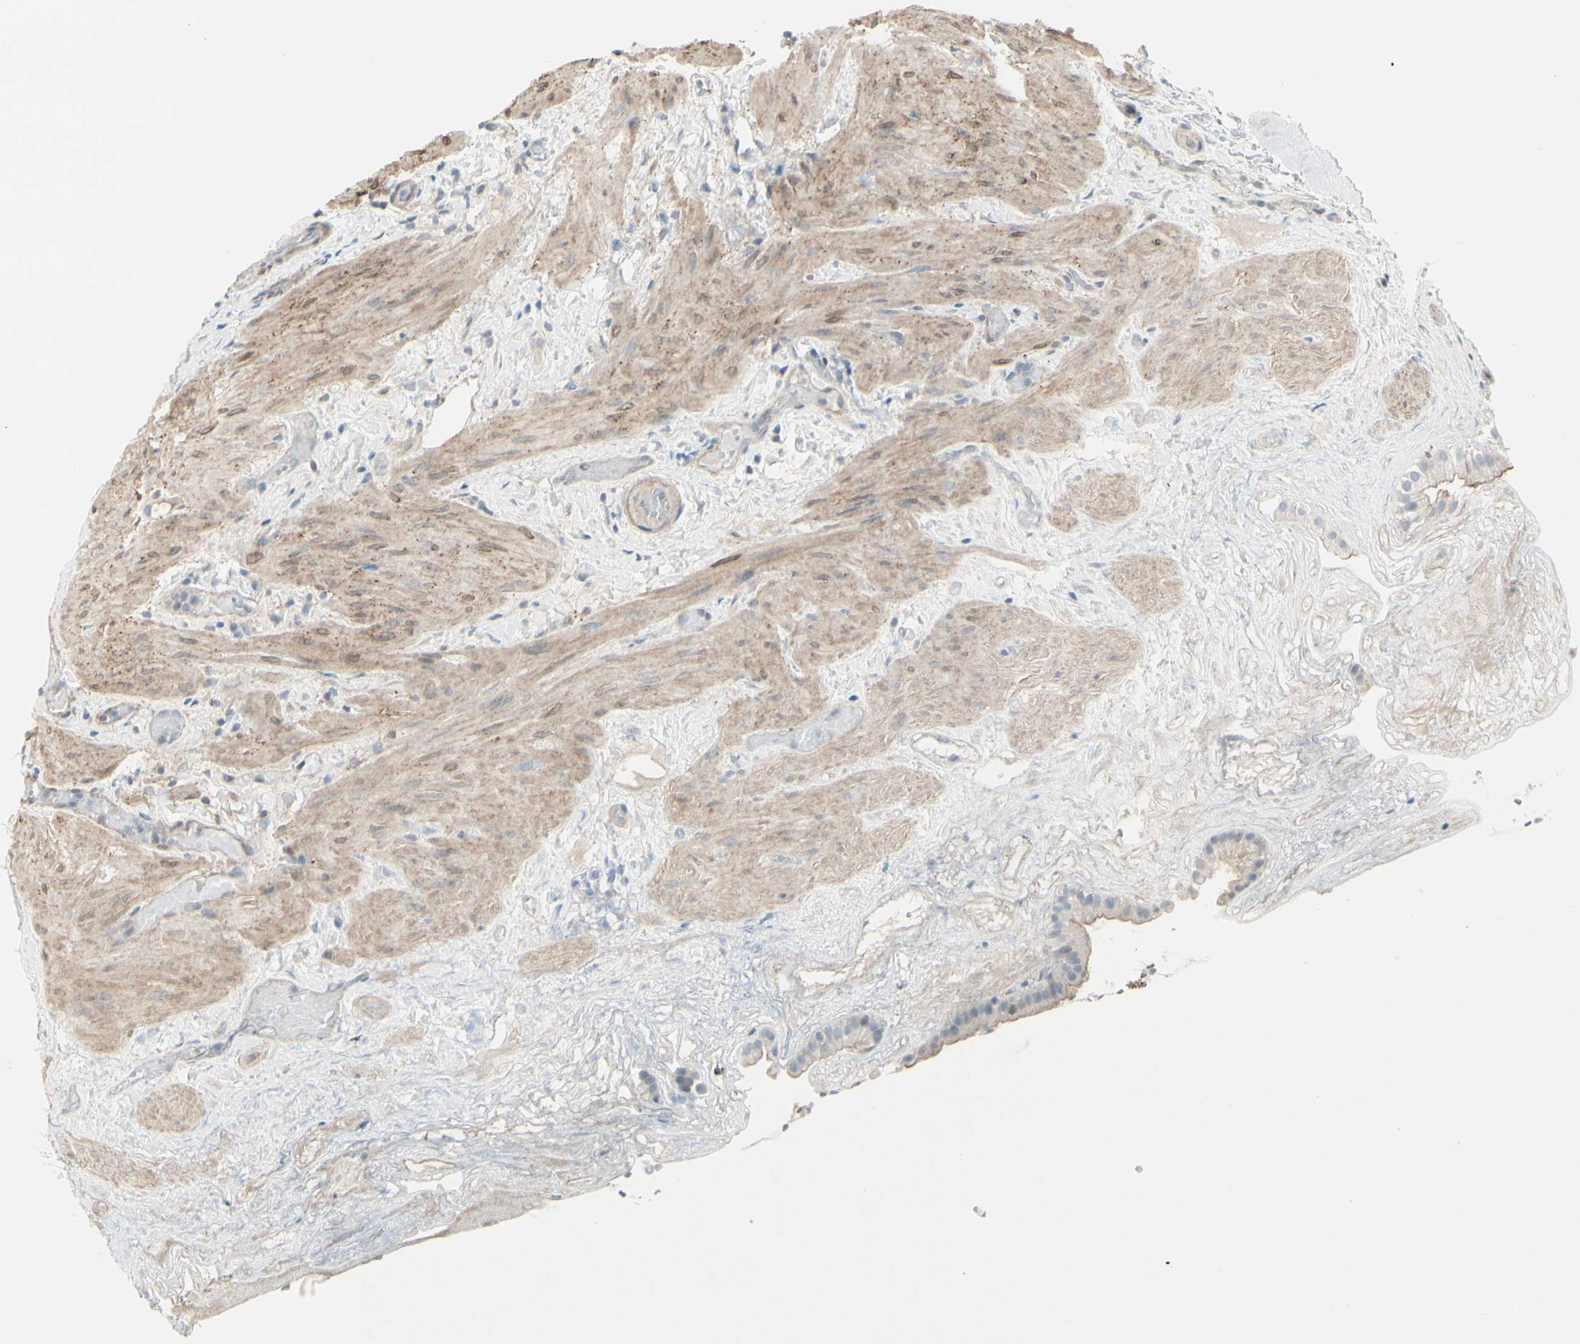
{"staining": {"intensity": "moderate", "quantity": ">75%", "location": "cytoplasmic/membranous"}, "tissue": "gallbladder", "cell_type": "Glandular cells", "image_type": "normal", "snomed": [{"axis": "morphology", "description": "Normal tissue, NOS"}, {"axis": "topography", "description": "Gallbladder"}], "caption": "A brown stain highlights moderate cytoplasmic/membranous expression of a protein in glandular cells of normal gallbladder. (DAB = brown stain, brightfield microscopy at high magnification).", "gene": "CACNA2D1", "patient": {"sex": "female", "age": 26}}